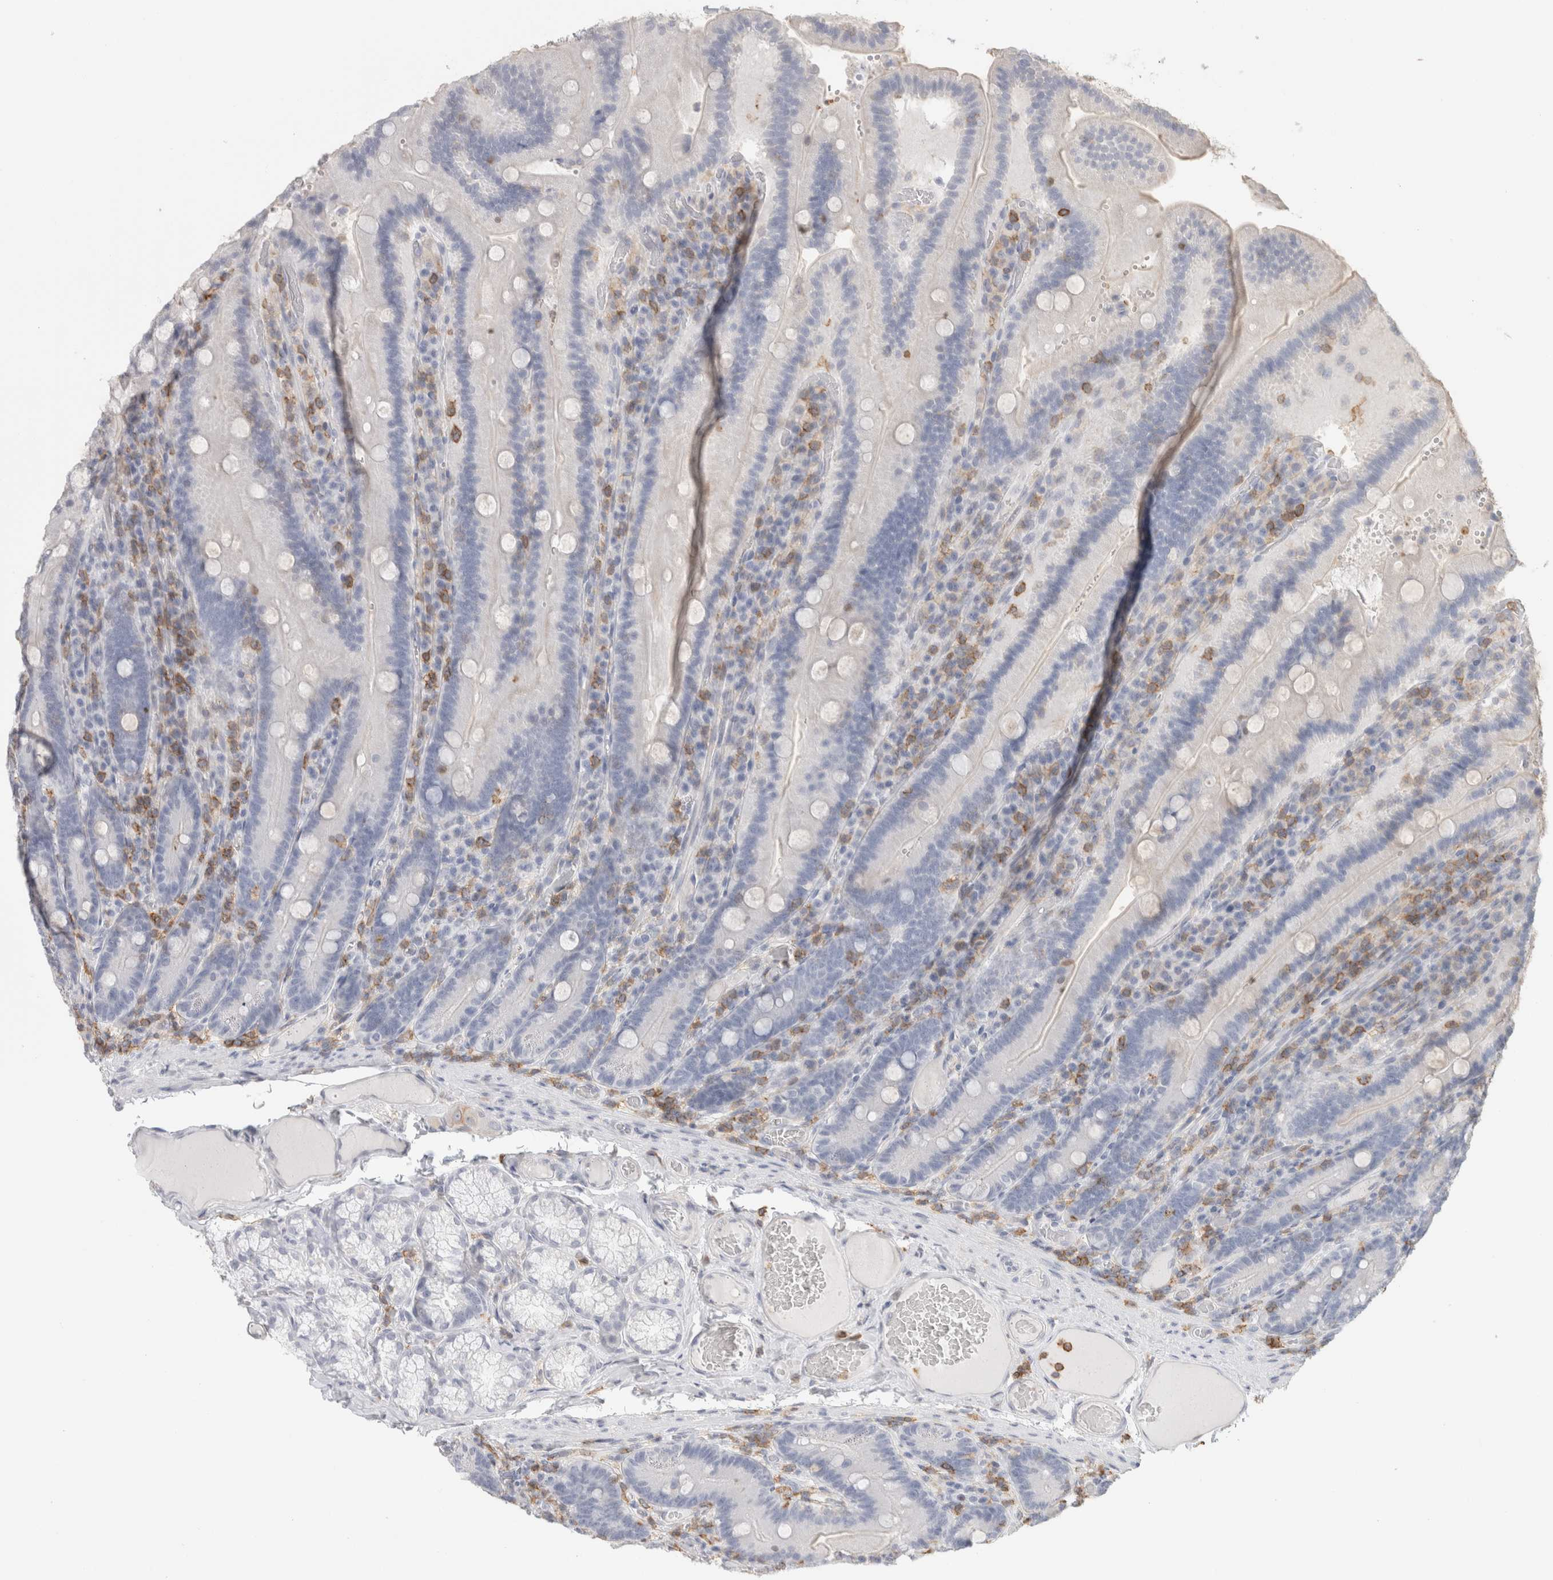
{"staining": {"intensity": "negative", "quantity": "none", "location": "none"}, "tissue": "duodenum", "cell_type": "Glandular cells", "image_type": "normal", "snomed": [{"axis": "morphology", "description": "Normal tissue, NOS"}, {"axis": "topography", "description": "Duodenum"}], "caption": "There is no significant expression in glandular cells of duodenum. (DAB IHC, high magnification).", "gene": "P2RY2", "patient": {"sex": "female", "age": 62}}